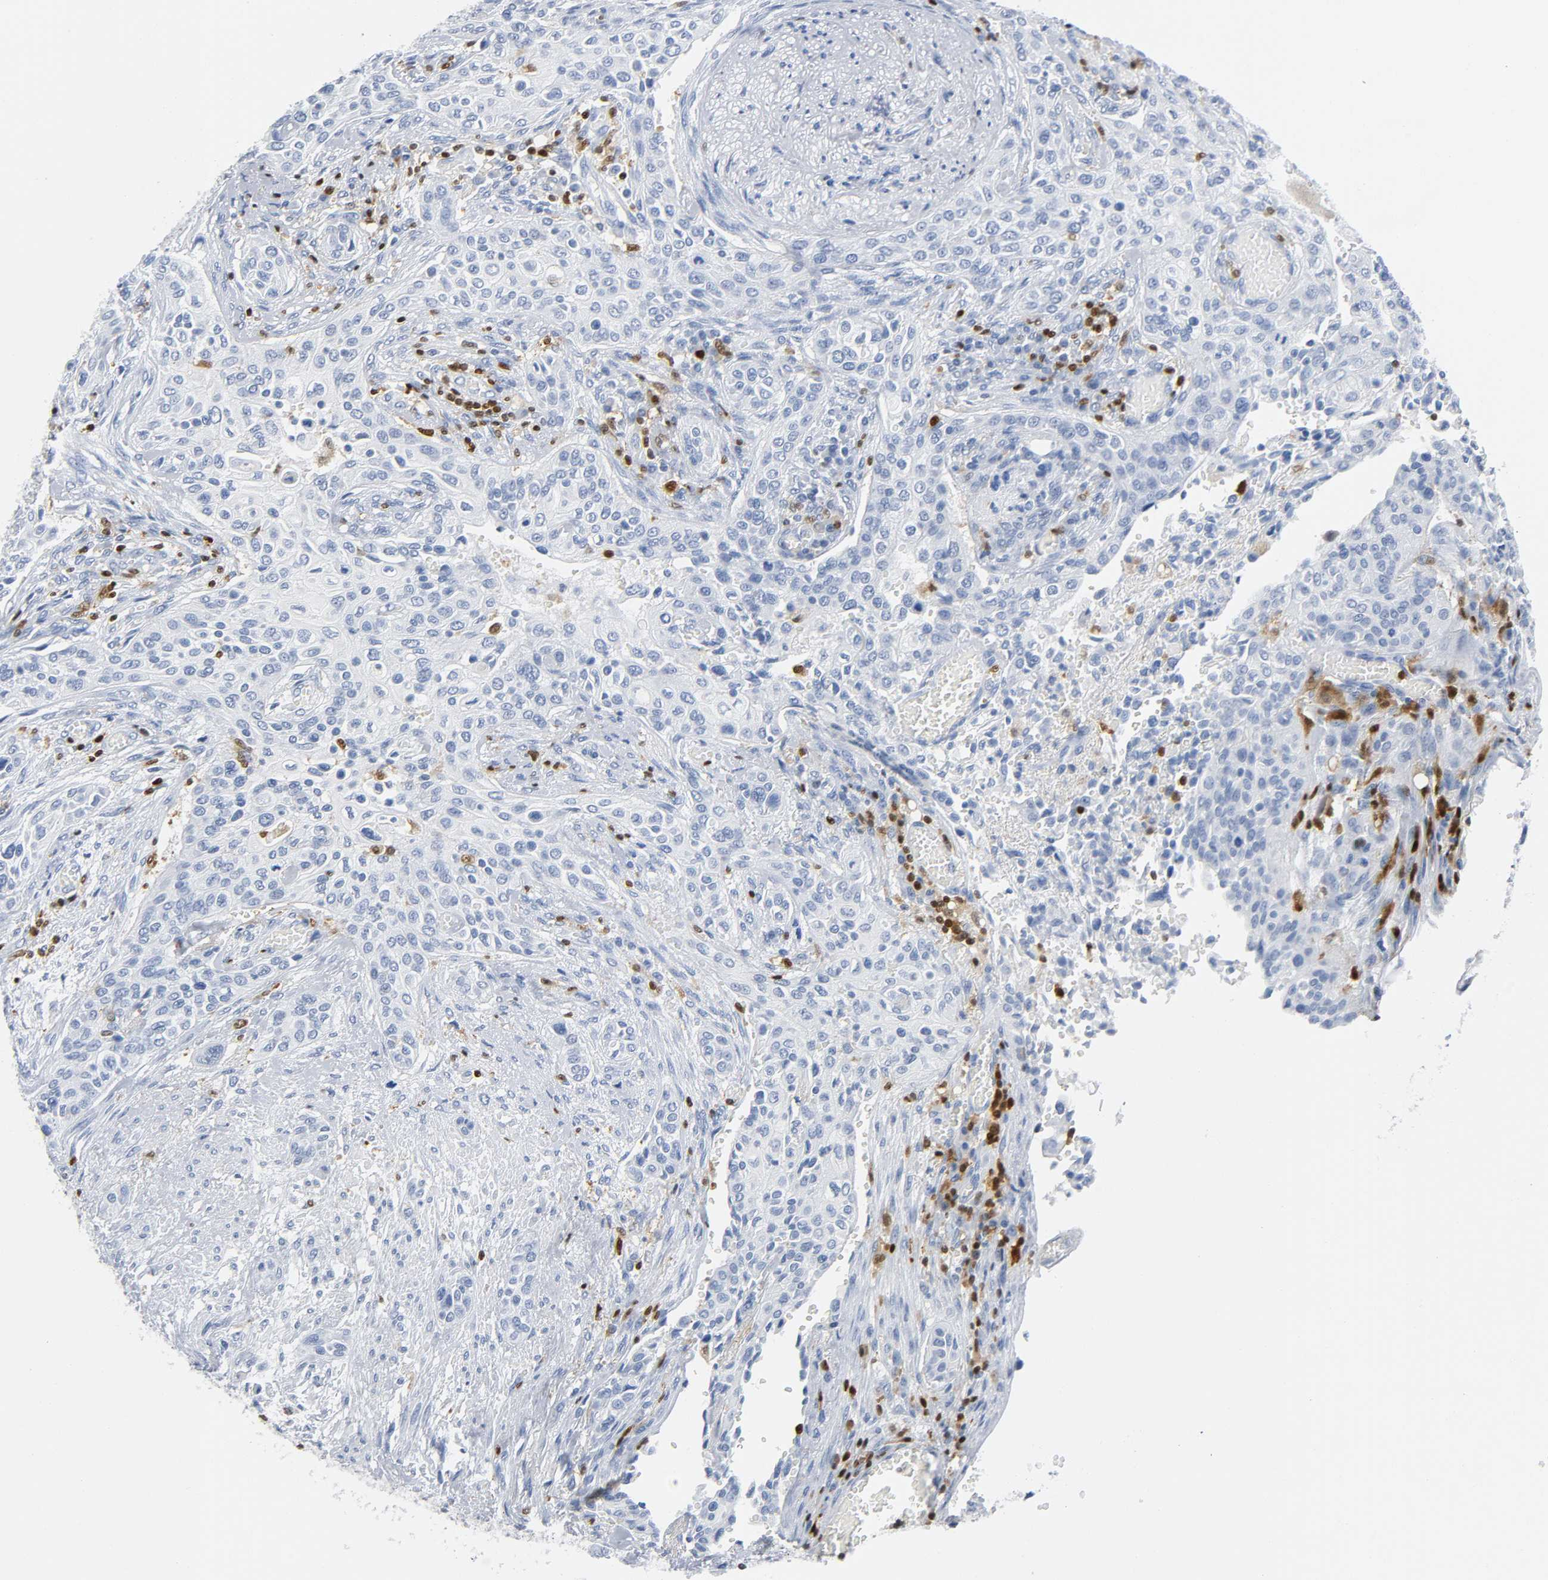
{"staining": {"intensity": "negative", "quantity": "none", "location": "none"}, "tissue": "urothelial cancer", "cell_type": "Tumor cells", "image_type": "cancer", "snomed": [{"axis": "morphology", "description": "Urothelial carcinoma, High grade"}, {"axis": "topography", "description": "Urinary bladder"}], "caption": "A micrograph of urothelial cancer stained for a protein shows no brown staining in tumor cells. Nuclei are stained in blue.", "gene": "DOK2", "patient": {"sex": "male", "age": 74}}